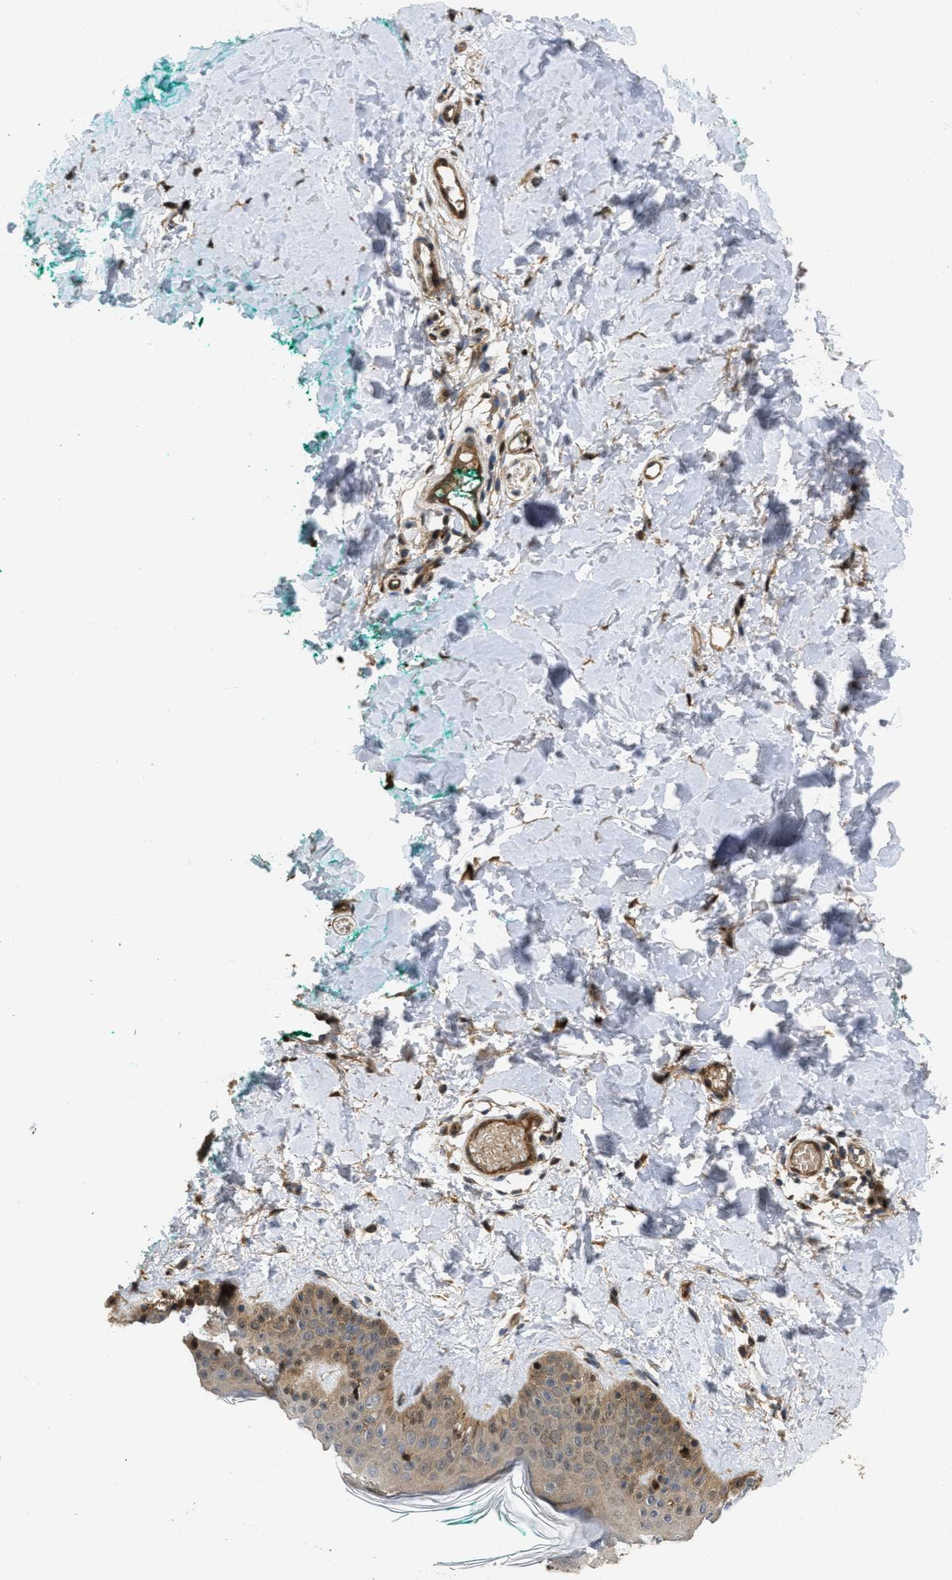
{"staining": {"intensity": "moderate", "quantity": ">75%", "location": "cytoplasmic/membranous"}, "tissue": "skin", "cell_type": "Fibroblasts", "image_type": "normal", "snomed": [{"axis": "morphology", "description": "Normal tissue, NOS"}, {"axis": "topography", "description": "Skin"}], "caption": "The immunohistochemical stain highlights moderate cytoplasmic/membranous positivity in fibroblasts of normal skin.", "gene": "CBR3", "patient": {"sex": "male", "age": 30}}